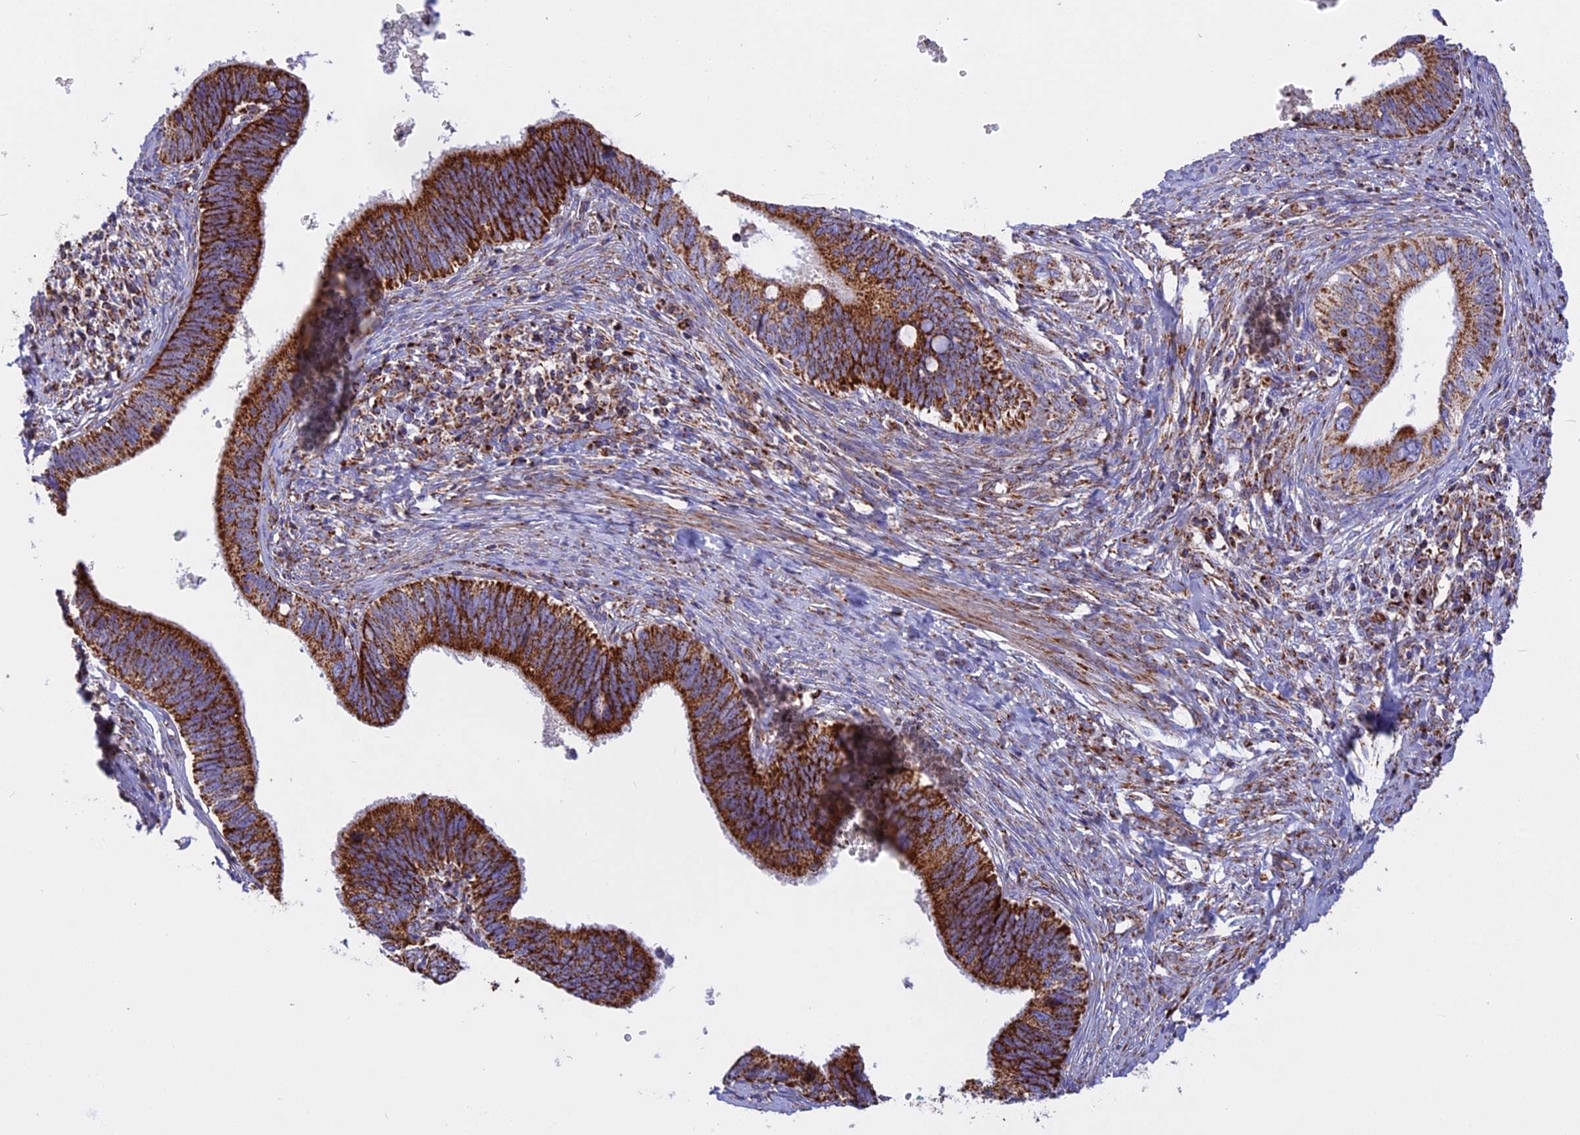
{"staining": {"intensity": "strong", "quantity": ">75%", "location": "cytoplasmic/membranous"}, "tissue": "cervical cancer", "cell_type": "Tumor cells", "image_type": "cancer", "snomed": [{"axis": "morphology", "description": "Adenocarcinoma, NOS"}, {"axis": "topography", "description": "Cervix"}], "caption": "Immunohistochemistry (IHC) of human cervical adenocarcinoma exhibits high levels of strong cytoplasmic/membranous expression in approximately >75% of tumor cells. The staining was performed using DAB to visualize the protein expression in brown, while the nuclei were stained in blue with hematoxylin (Magnification: 20x).", "gene": "UQCRB", "patient": {"sex": "female", "age": 42}}